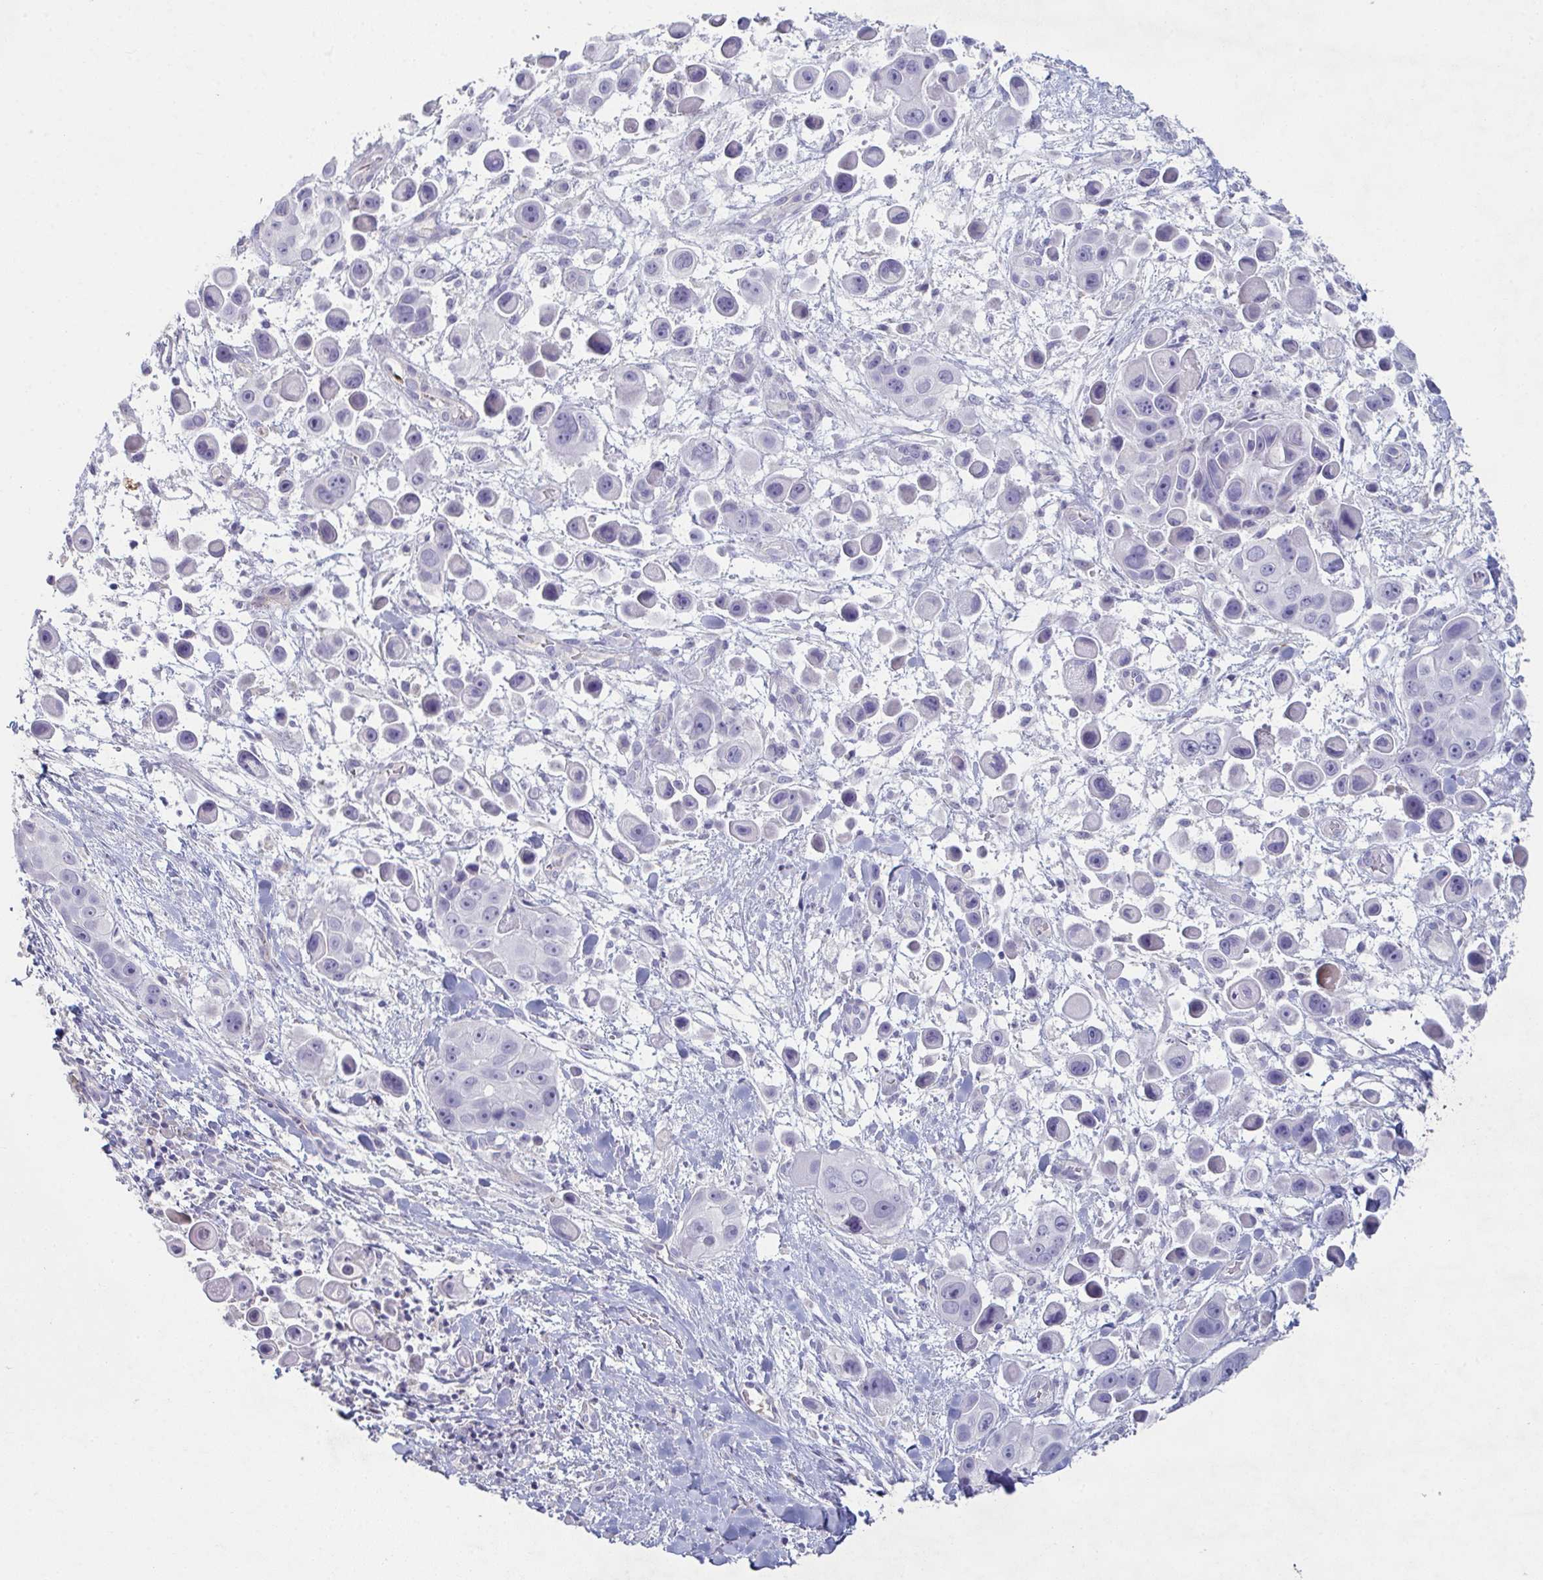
{"staining": {"intensity": "negative", "quantity": "none", "location": "none"}, "tissue": "skin cancer", "cell_type": "Tumor cells", "image_type": "cancer", "snomed": [{"axis": "morphology", "description": "Squamous cell carcinoma, NOS"}, {"axis": "topography", "description": "Skin"}], "caption": "Immunohistochemistry (IHC) histopathology image of neoplastic tissue: squamous cell carcinoma (skin) stained with DAB exhibits no significant protein expression in tumor cells.", "gene": "ADAM21", "patient": {"sex": "male", "age": 67}}